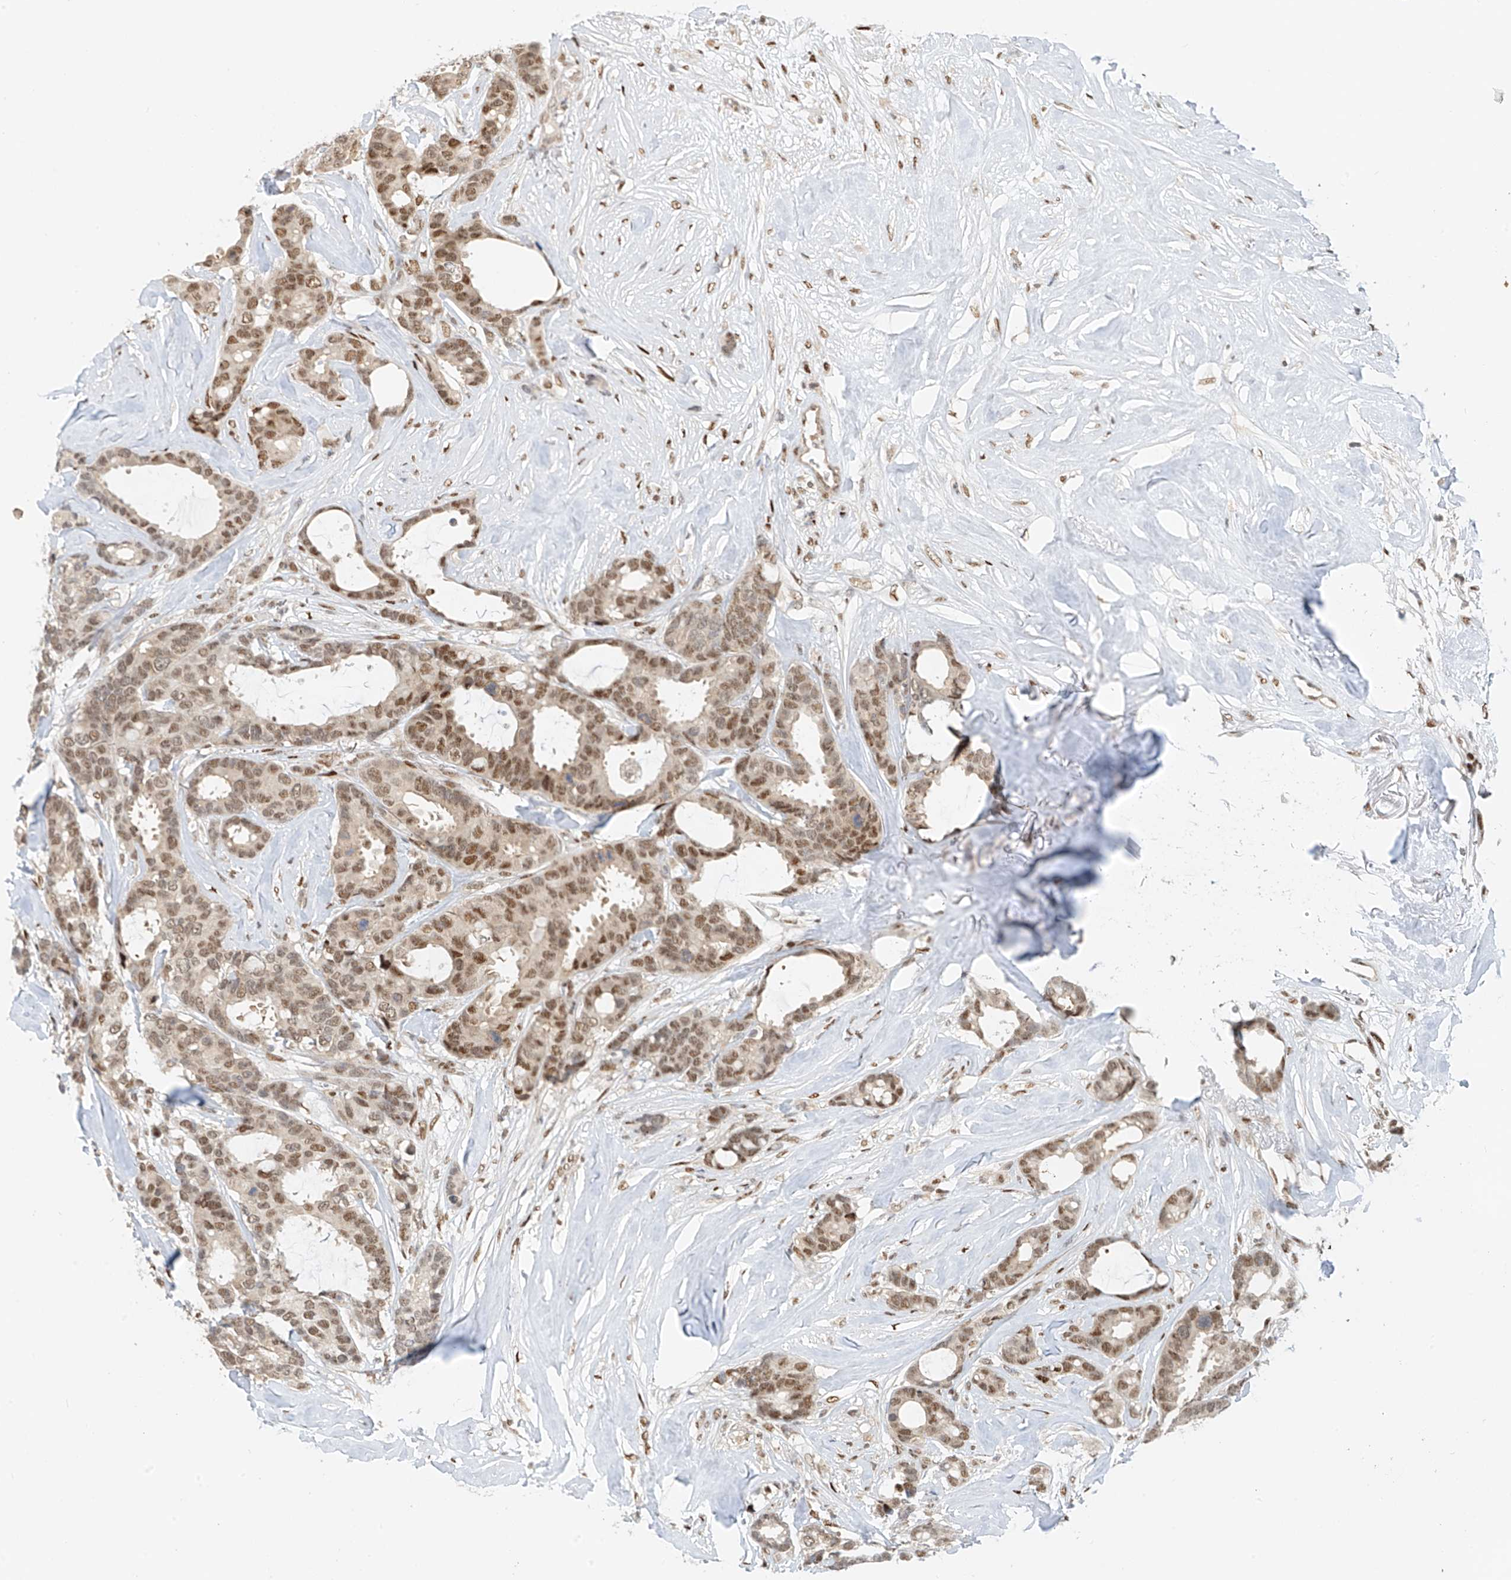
{"staining": {"intensity": "moderate", "quantity": ">75%", "location": "nuclear"}, "tissue": "breast cancer", "cell_type": "Tumor cells", "image_type": "cancer", "snomed": [{"axis": "morphology", "description": "Duct carcinoma"}, {"axis": "topography", "description": "Breast"}], "caption": "Human infiltrating ductal carcinoma (breast) stained for a protein (brown) exhibits moderate nuclear positive staining in about >75% of tumor cells.", "gene": "ZNF514", "patient": {"sex": "female", "age": 87}}